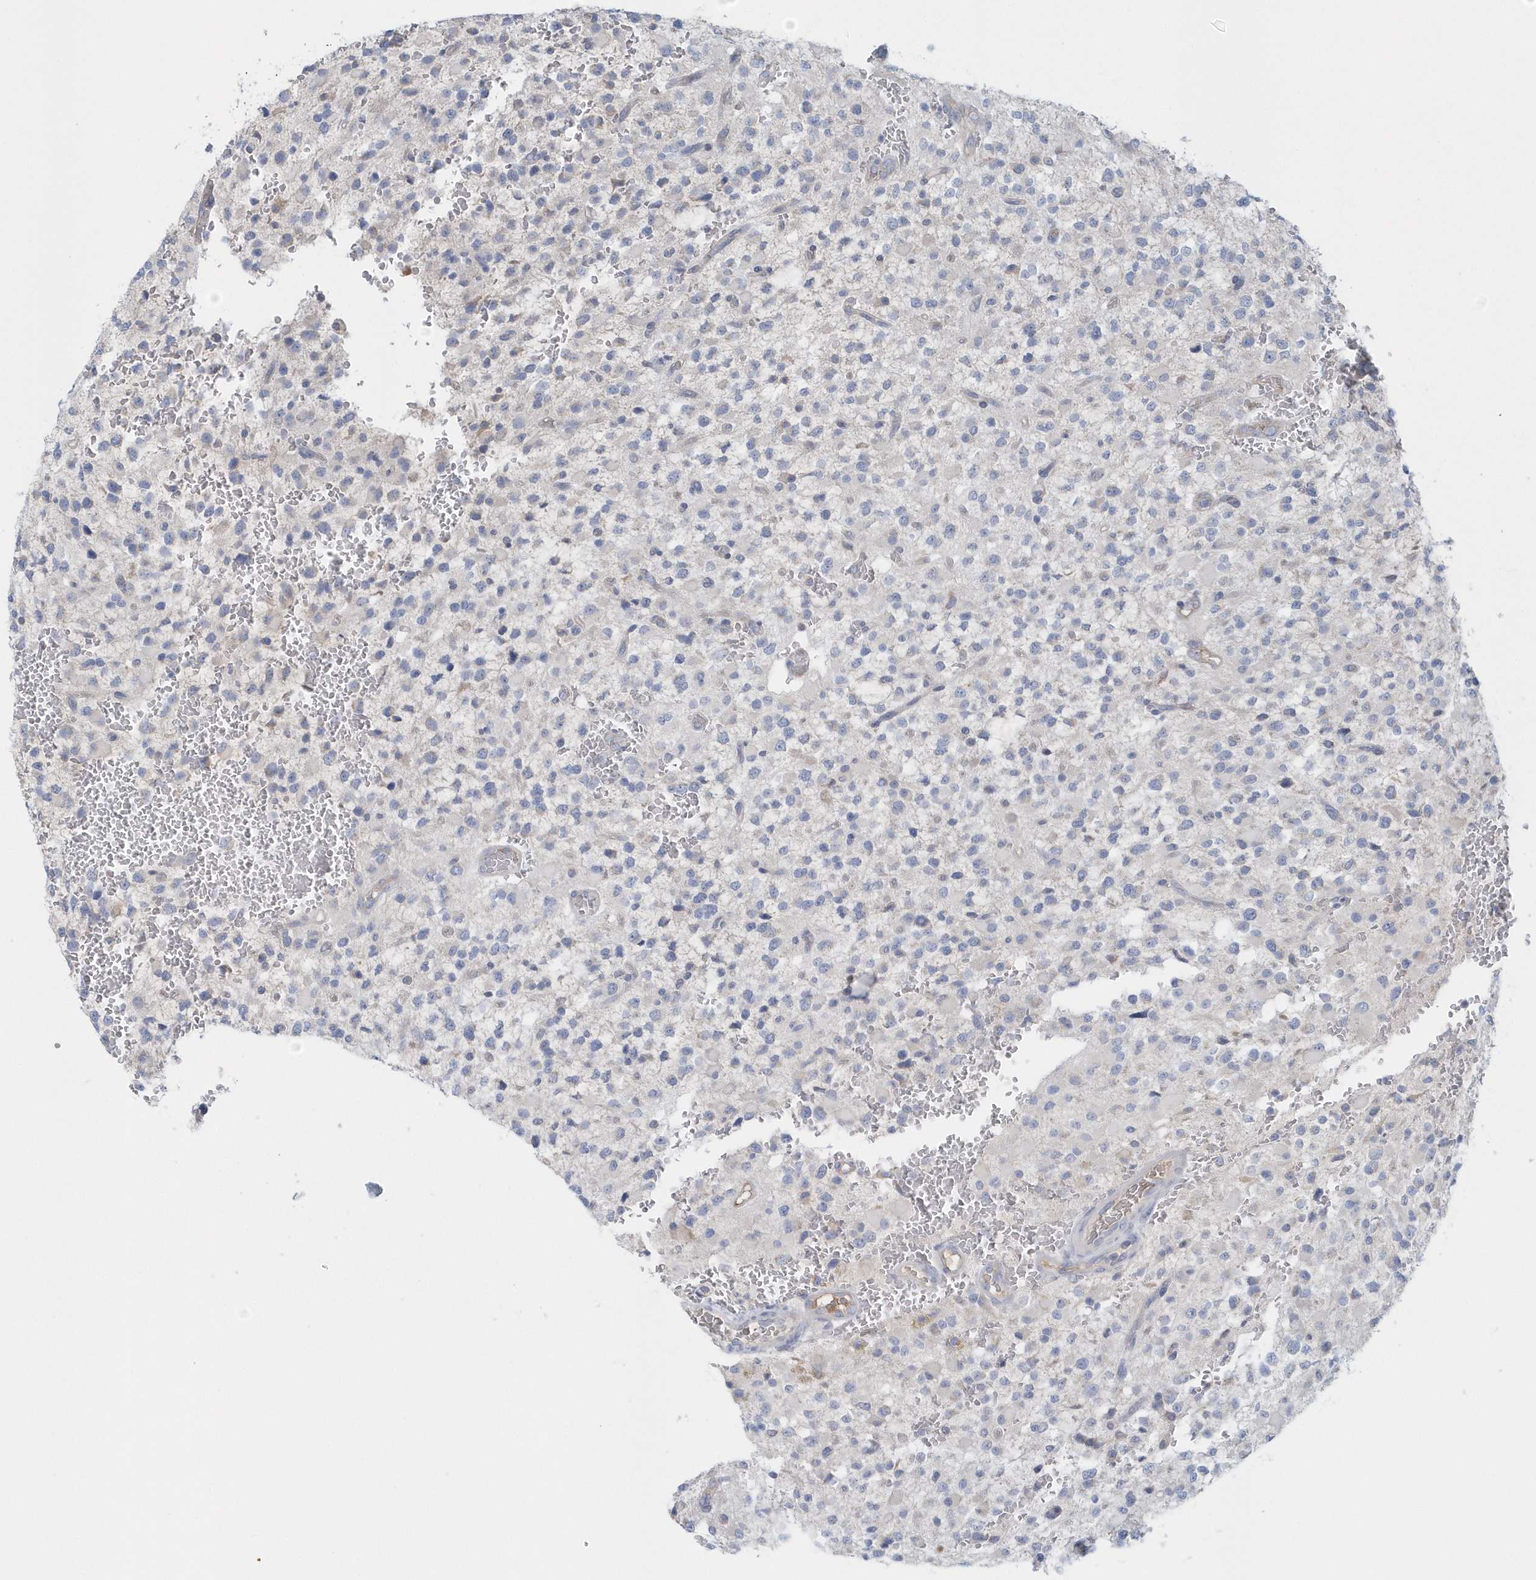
{"staining": {"intensity": "negative", "quantity": "none", "location": "none"}, "tissue": "glioma", "cell_type": "Tumor cells", "image_type": "cancer", "snomed": [{"axis": "morphology", "description": "Glioma, malignant, High grade"}, {"axis": "topography", "description": "Brain"}], "caption": "Human glioma stained for a protein using immunohistochemistry (IHC) shows no positivity in tumor cells.", "gene": "SPATA18", "patient": {"sex": "male", "age": 34}}